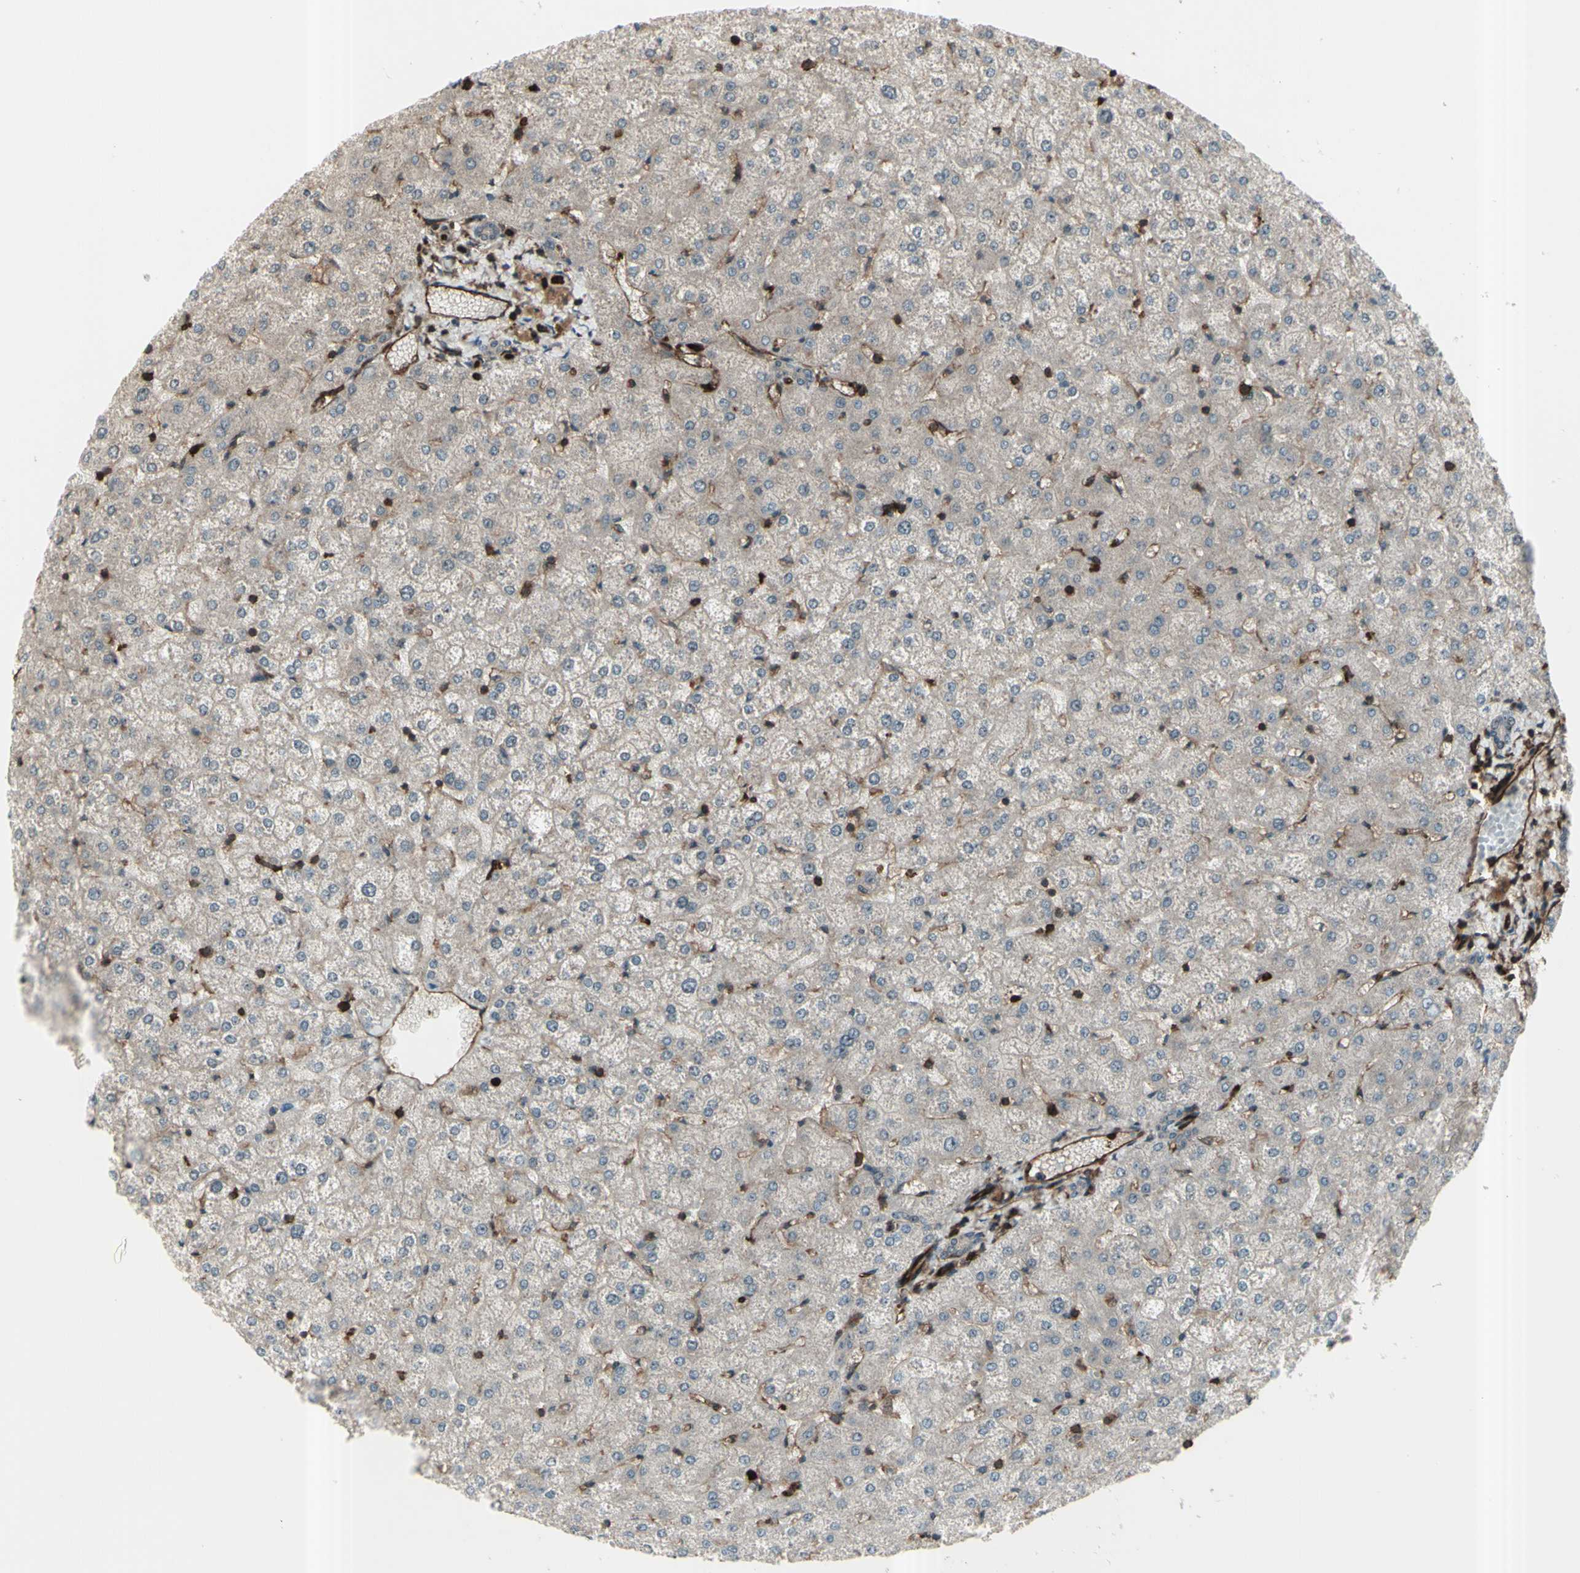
{"staining": {"intensity": "weak", "quantity": ">75%", "location": "cytoplasmic/membranous"}, "tissue": "liver", "cell_type": "Cholangiocytes", "image_type": "normal", "snomed": [{"axis": "morphology", "description": "Normal tissue, NOS"}, {"axis": "topography", "description": "Liver"}], "caption": "A high-resolution photomicrograph shows IHC staining of benign liver, which demonstrates weak cytoplasmic/membranous staining in about >75% of cholangiocytes.", "gene": "FXYD5", "patient": {"sex": "female", "age": 32}}